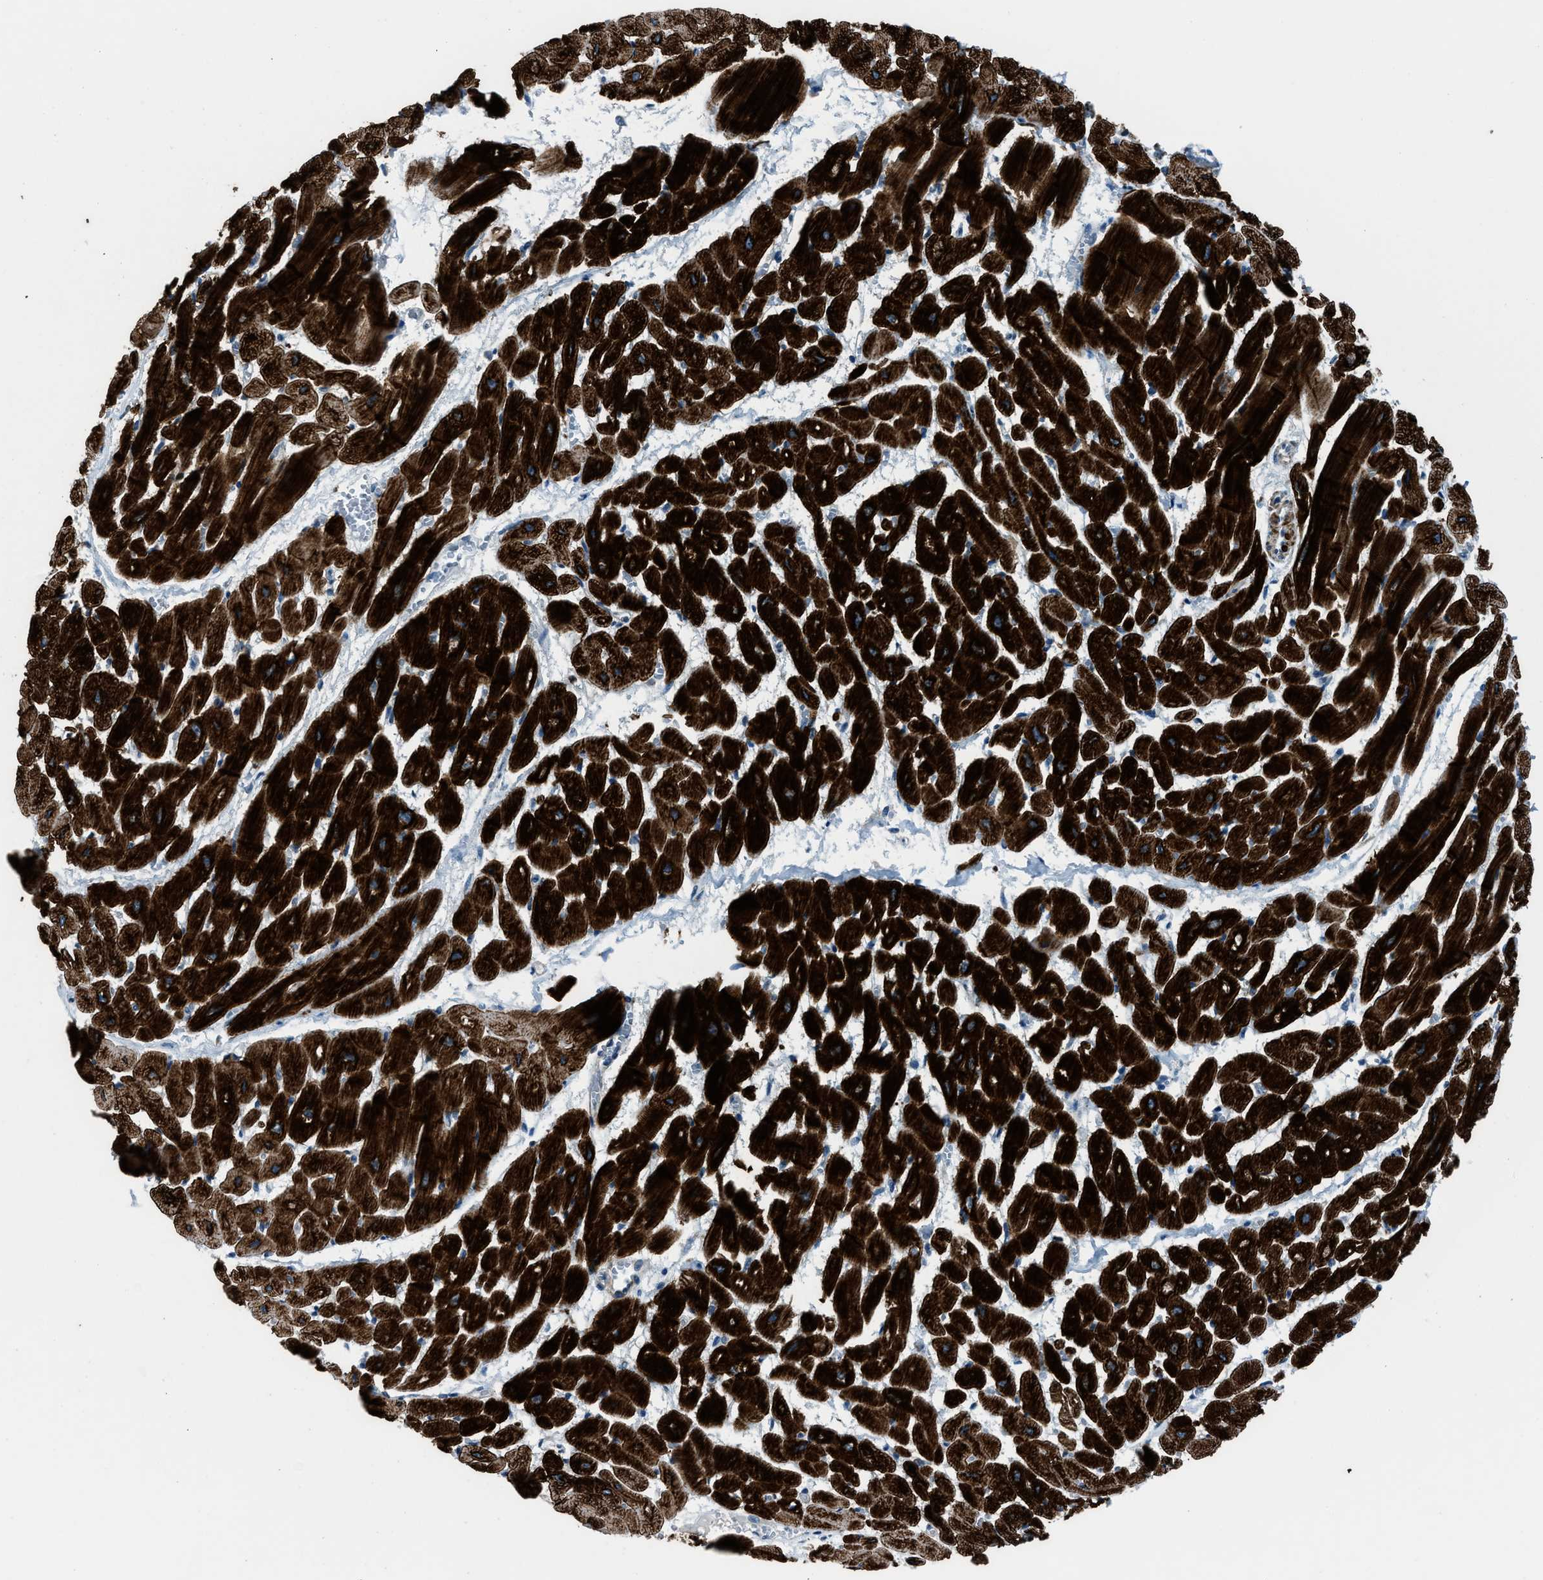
{"staining": {"intensity": "strong", "quantity": ">75%", "location": "cytoplasmic/membranous"}, "tissue": "heart muscle", "cell_type": "Cardiomyocytes", "image_type": "normal", "snomed": [{"axis": "morphology", "description": "Normal tissue, NOS"}, {"axis": "topography", "description": "Heart"}], "caption": "Immunohistochemical staining of unremarkable heart muscle exhibits high levels of strong cytoplasmic/membranous expression in approximately >75% of cardiomyocytes. (IHC, brightfield microscopy, high magnification).", "gene": "LMBR1", "patient": {"sex": "male", "age": 45}}